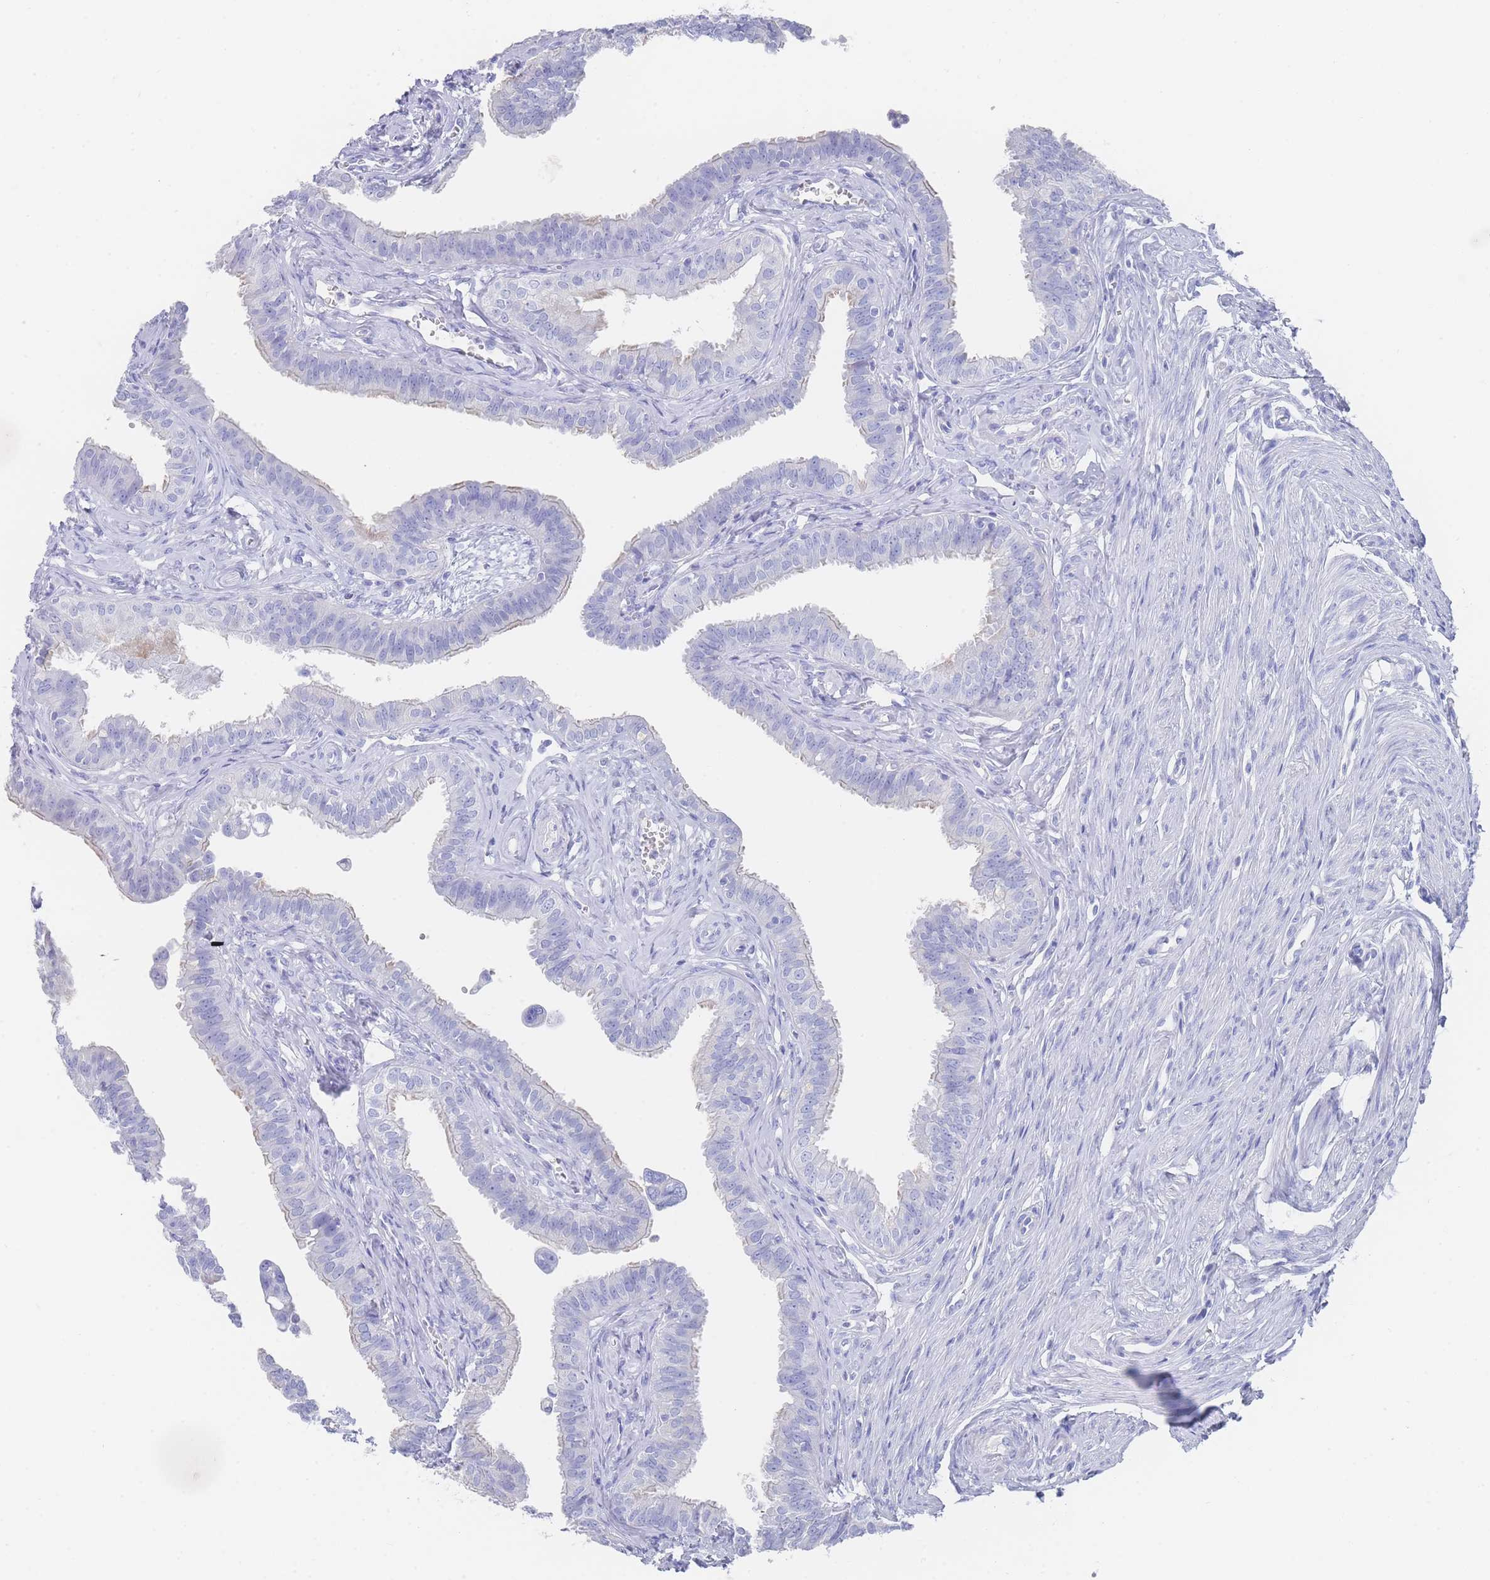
{"staining": {"intensity": "negative", "quantity": "none", "location": "none"}, "tissue": "fallopian tube", "cell_type": "Glandular cells", "image_type": "normal", "snomed": [{"axis": "morphology", "description": "Normal tissue, NOS"}, {"axis": "morphology", "description": "Carcinoma, NOS"}, {"axis": "topography", "description": "Fallopian tube"}, {"axis": "topography", "description": "Ovary"}], "caption": "Immunohistochemical staining of unremarkable fallopian tube demonstrates no significant positivity in glandular cells.", "gene": "LRRC37A2", "patient": {"sex": "female", "age": 59}}